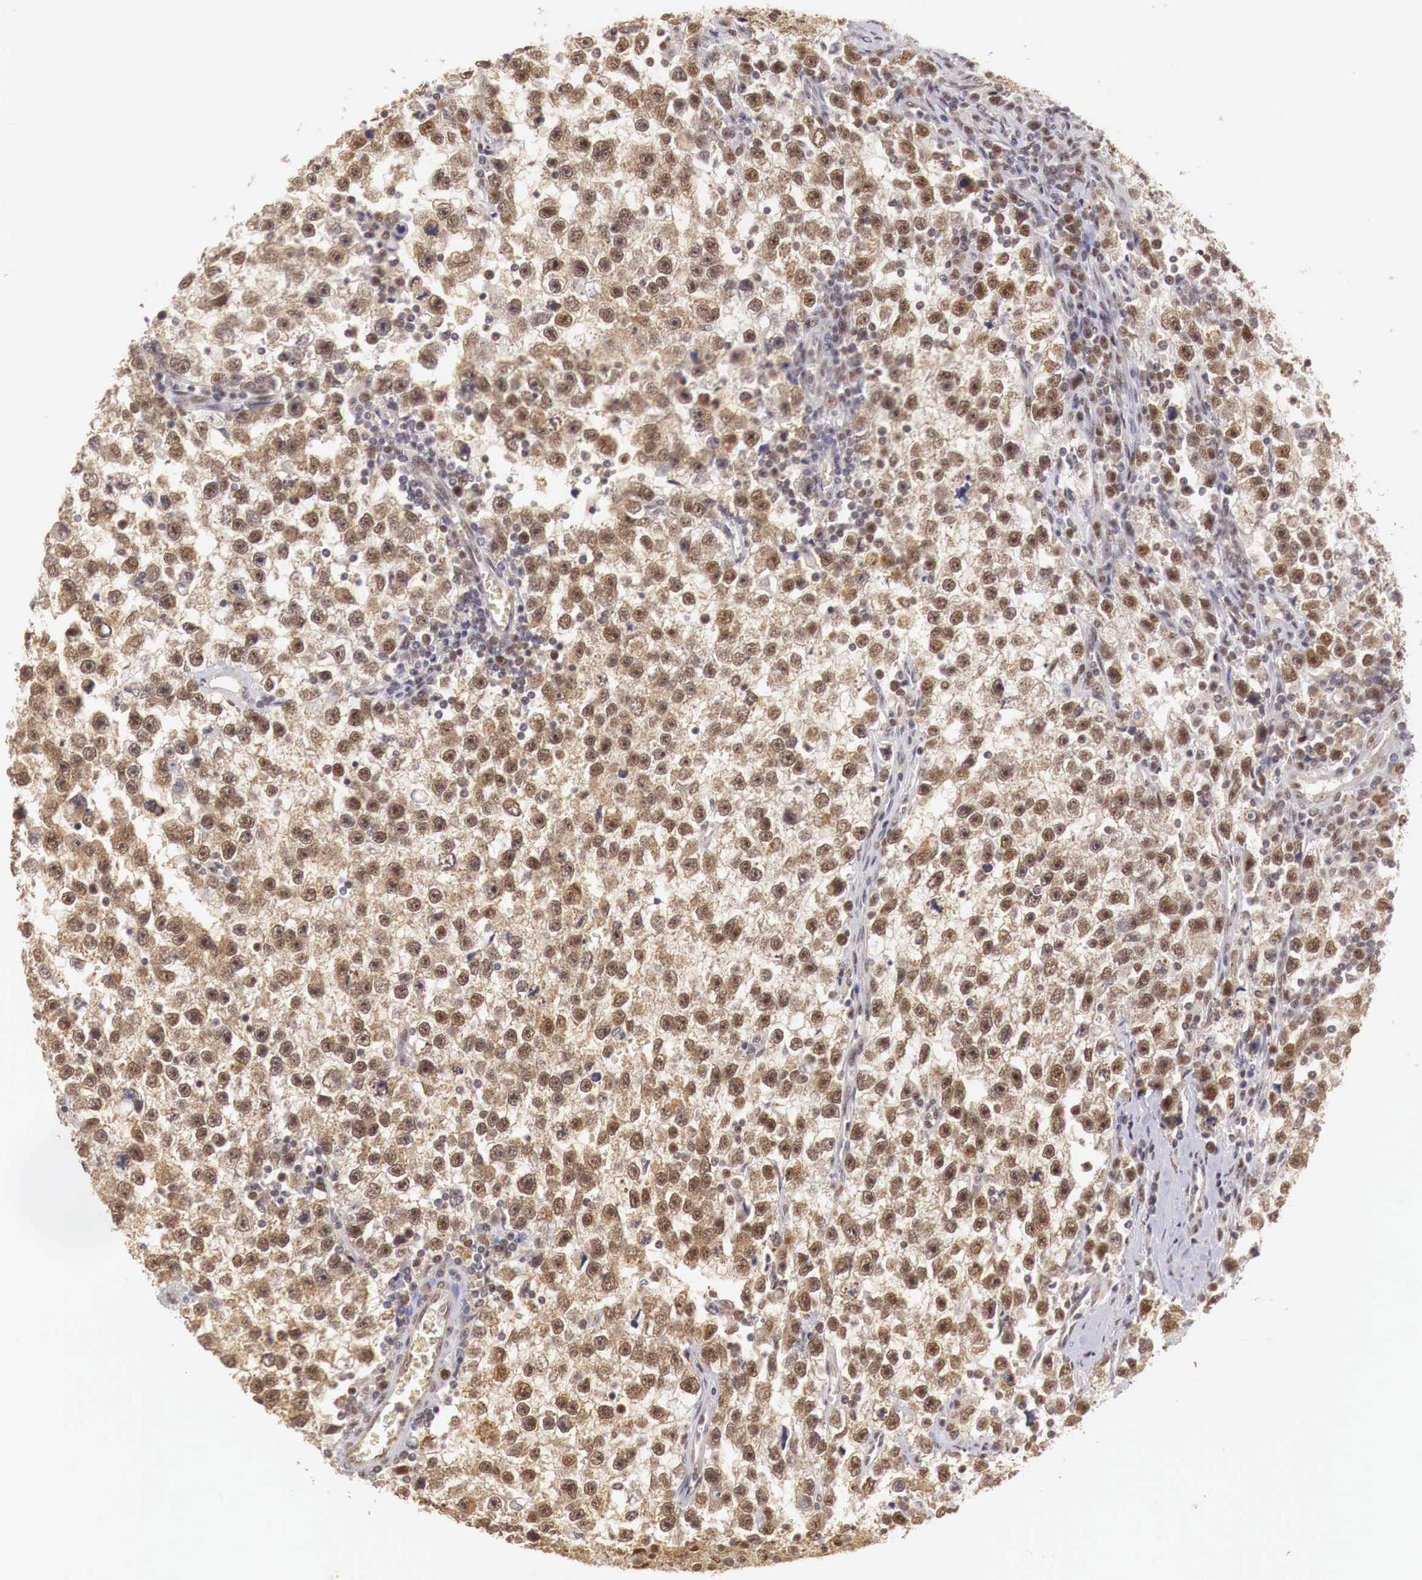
{"staining": {"intensity": "moderate", "quantity": ">75%", "location": "cytoplasmic/membranous,nuclear"}, "tissue": "testis cancer", "cell_type": "Tumor cells", "image_type": "cancer", "snomed": [{"axis": "morphology", "description": "Seminoma, NOS"}, {"axis": "topography", "description": "Testis"}], "caption": "Immunohistochemical staining of human testis cancer (seminoma) shows medium levels of moderate cytoplasmic/membranous and nuclear positivity in about >75% of tumor cells.", "gene": "GPKOW", "patient": {"sex": "male", "age": 33}}